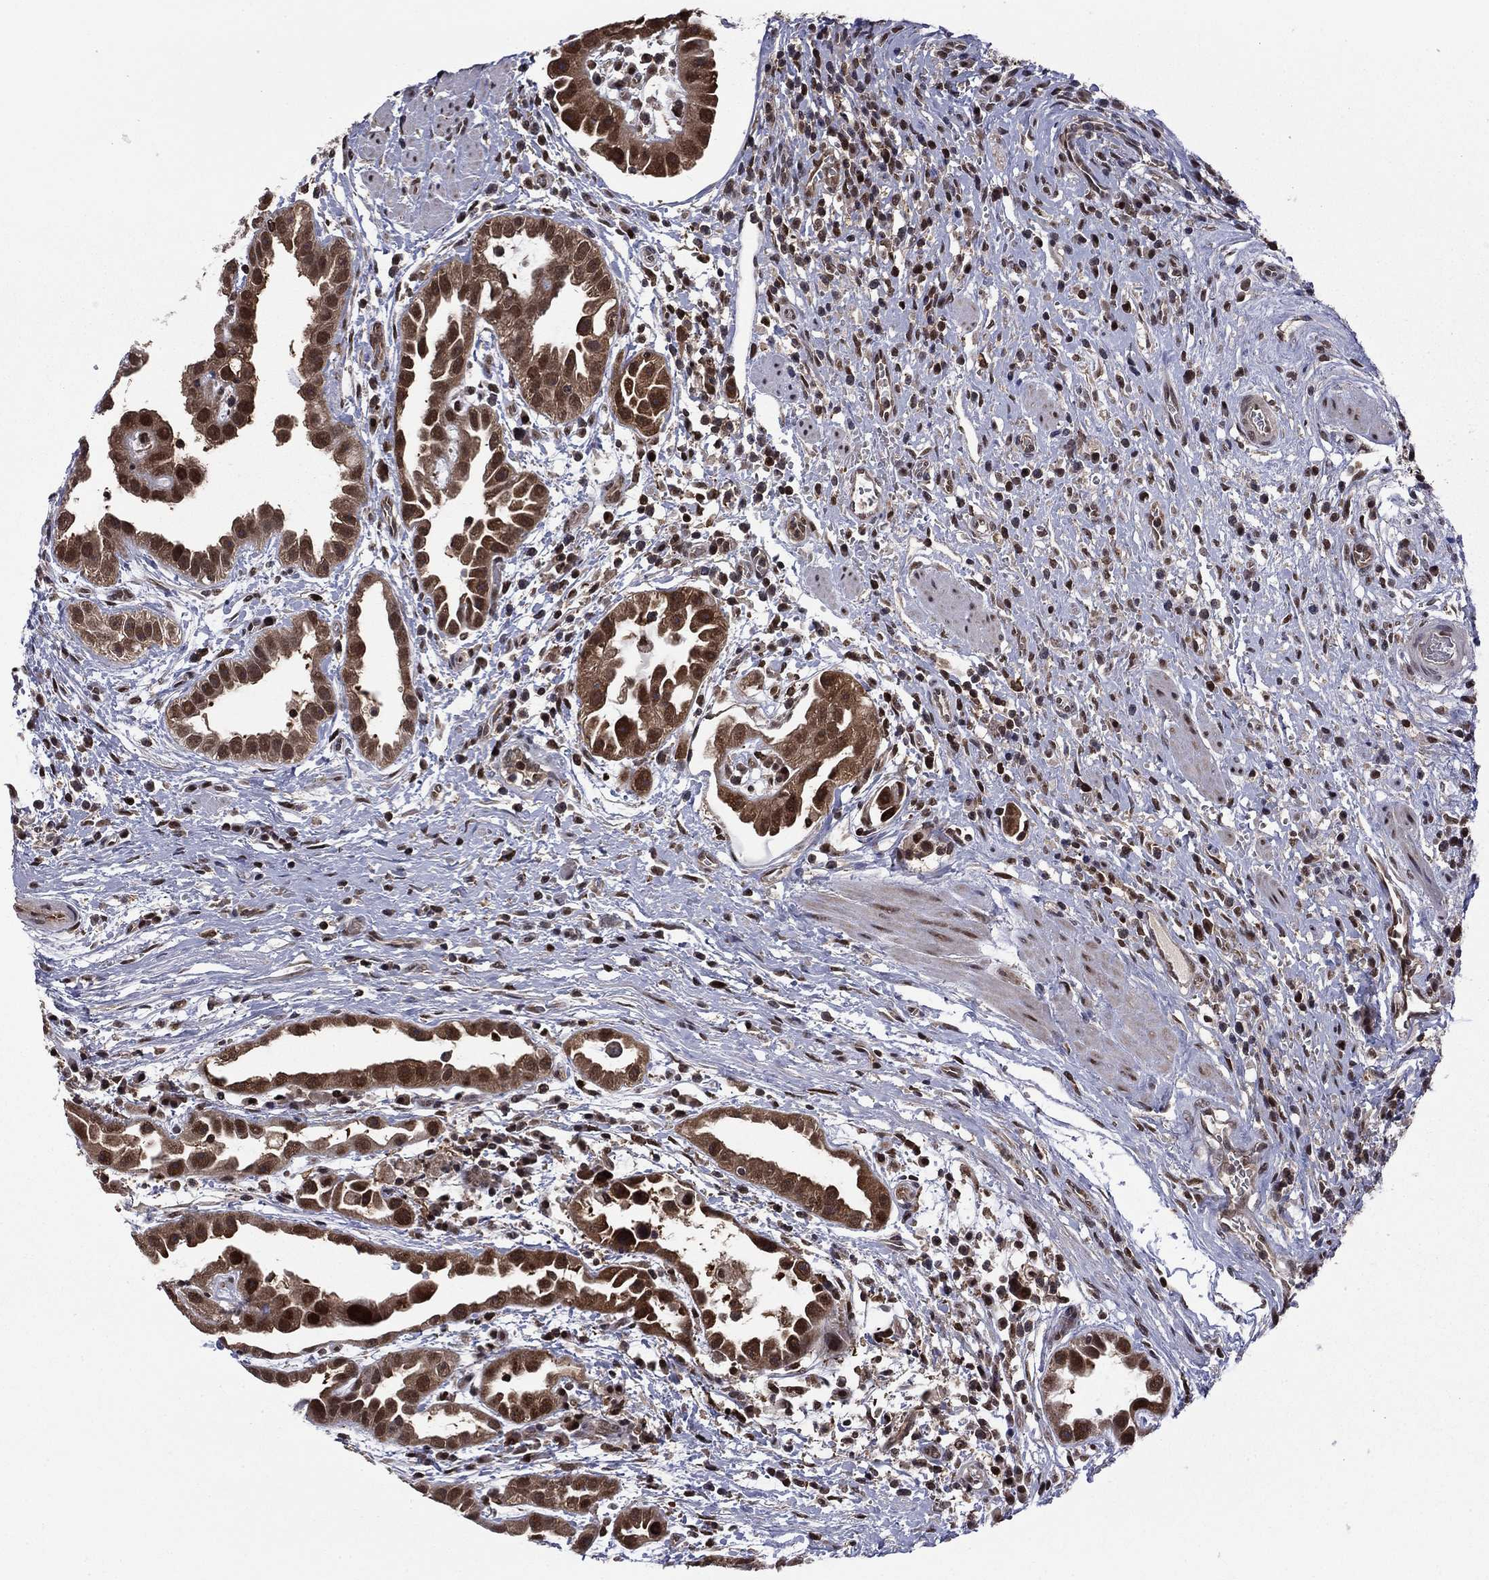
{"staining": {"intensity": "moderate", "quantity": ">75%", "location": "cytoplasmic/membranous,nuclear"}, "tissue": "urothelial cancer", "cell_type": "Tumor cells", "image_type": "cancer", "snomed": [{"axis": "morphology", "description": "Urothelial carcinoma, High grade"}, {"axis": "topography", "description": "Urinary bladder"}], "caption": "High-grade urothelial carcinoma stained with a protein marker demonstrates moderate staining in tumor cells.", "gene": "PSMD2", "patient": {"sex": "female", "age": 41}}